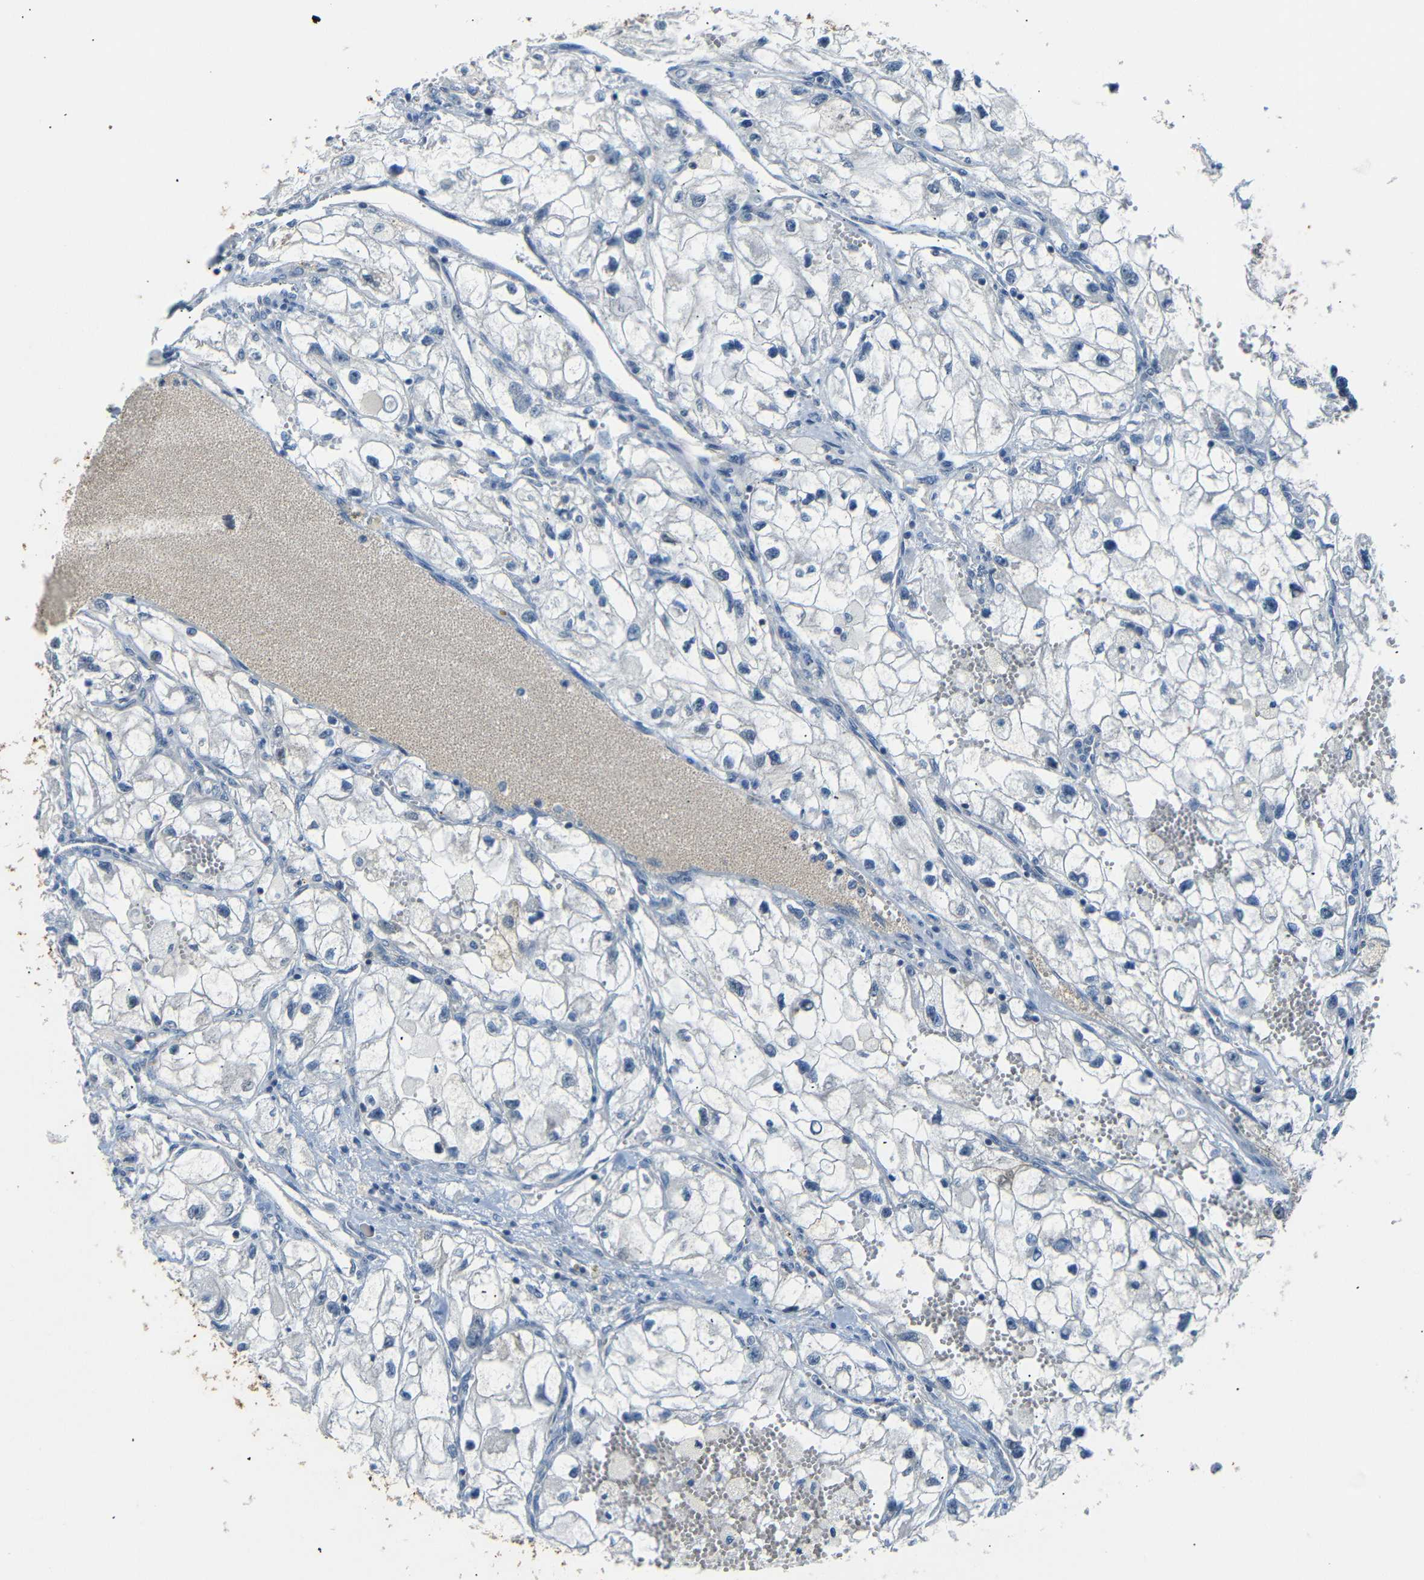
{"staining": {"intensity": "negative", "quantity": "none", "location": "none"}, "tissue": "renal cancer", "cell_type": "Tumor cells", "image_type": "cancer", "snomed": [{"axis": "morphology", "description": "Adenocarcinoma, NOS"}, {"axis": "topography", "description": "Kidney"}], "caption": "Tumor cells are negative for brown protein staining in renal adenocarcinoma.", "gene": "SFN", "patient": {"sex": "female", "age": 70}}